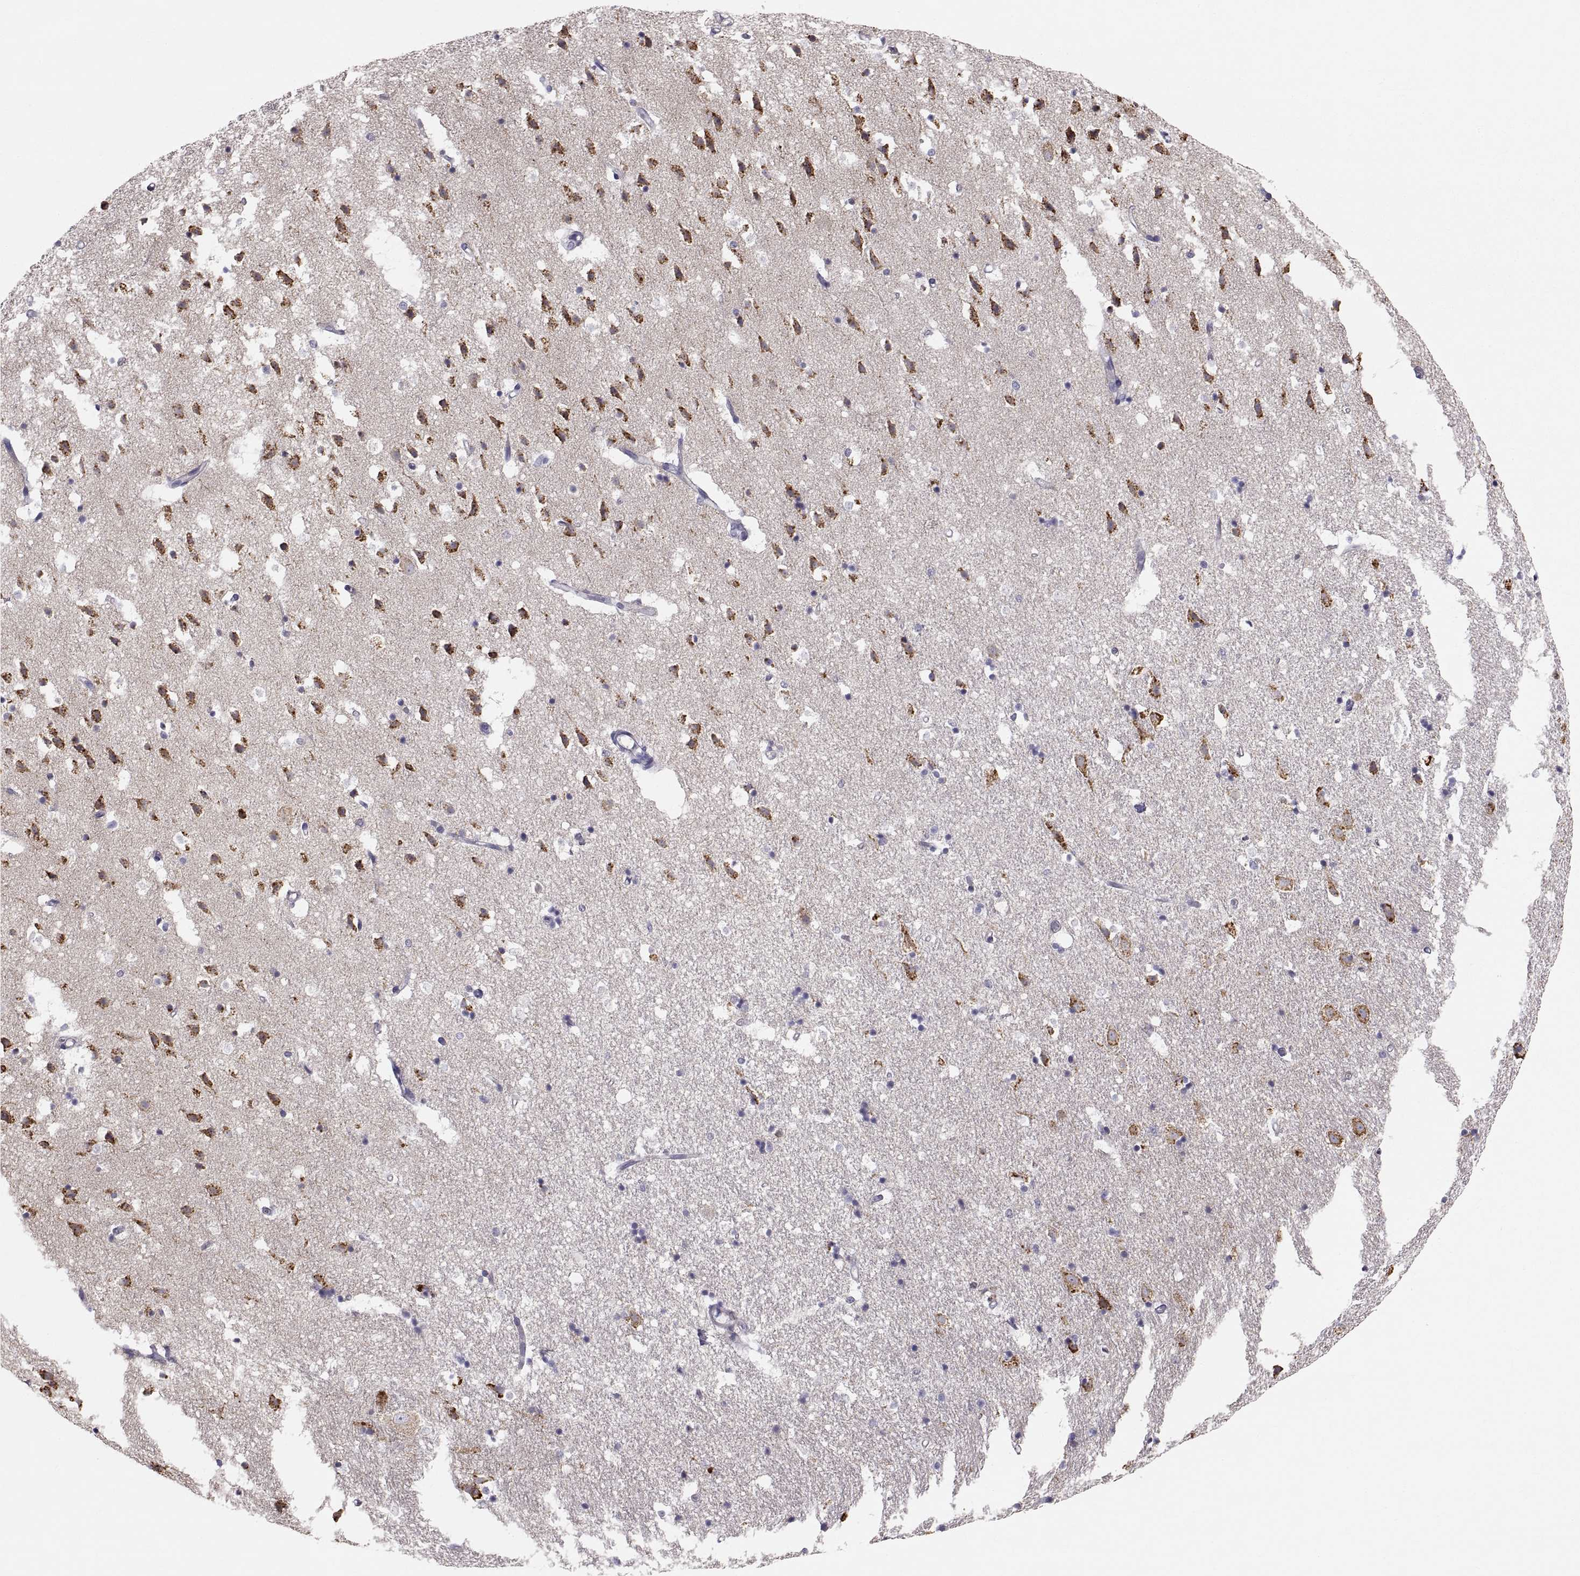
{"staining": {"intensity": "negative", "quantity": "none", "location": "none"}, "tissue": "hippocampus", "cell_type": "Glial cells", "image_type": "normal", "snomed": [{"axis": "morphology", "description": "Normal tissue, NOS"}, {"axis": "topography", "description": "Hippocampus"}], "caption": "This micrograph is of benign hippocampus stained with IHC to label a protein in brown with the nuclei are counter-stained blue. There is no expression in glial cells. The staining was performed using DAB to visualize the protein expression in brown, while the nuclei were stained in blue with hematoxylin (Magnification: 20x).", "gene": "ERO1A", "patient": {"sex": "male", "age": 49}}